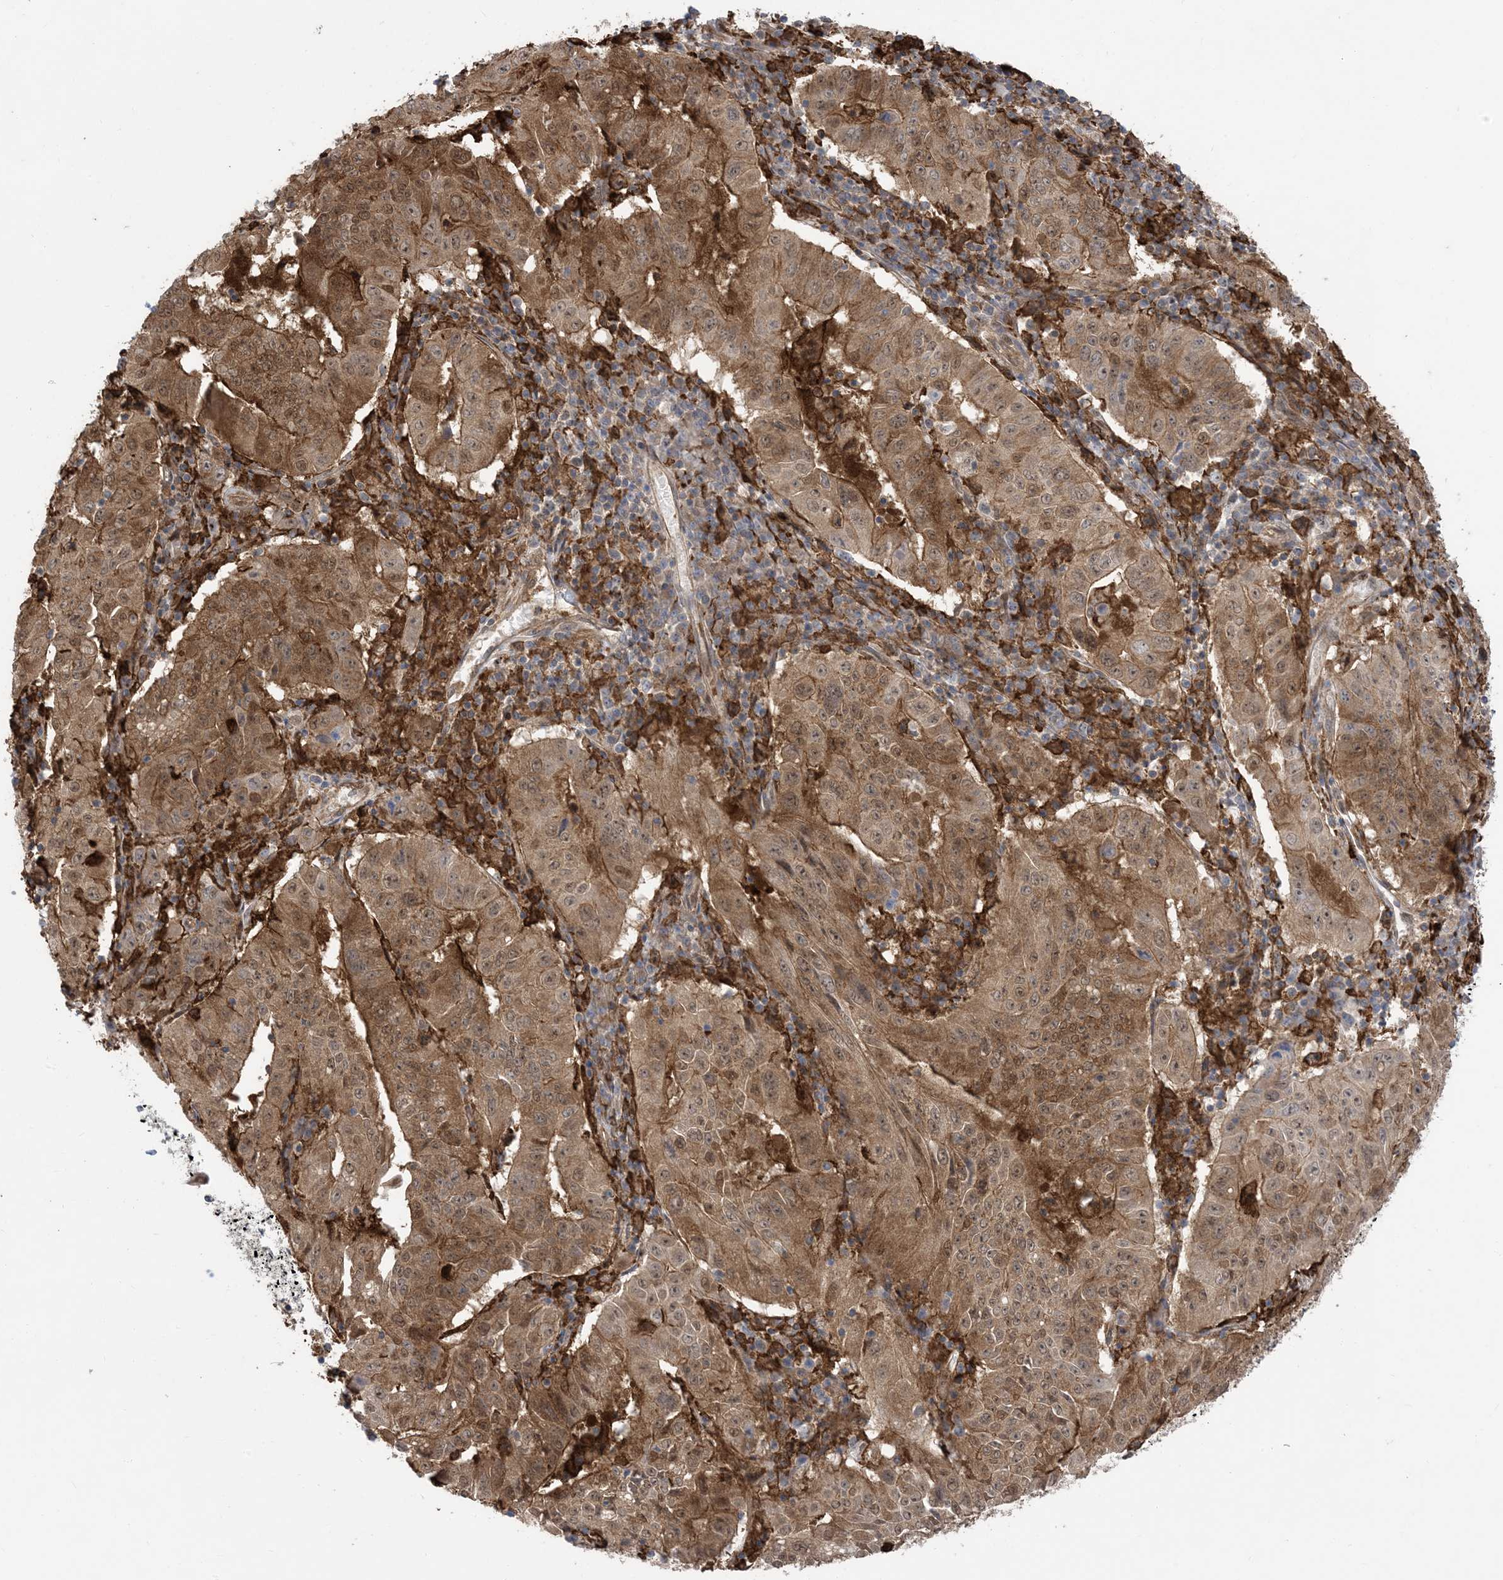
{"staining": {"intensity": "moderate", "quantity": ">75%", "location": "cytoplasmic/membranous"}, "tissue": "pancreatic cancer", "cell_type": "Tumor cells", "image_type": "cancer", "snomed": [{"axis": "morphology", "description": "Adenocarcinoma, NOS"}, {"axis": "topography", "description": "Pancreas"}], "caption": "Immunohistochemistry (IHC) image of neoplastic tissue: human pancreatic cancer (adenocarcinoma) stained using IHC displays medium levels of moderate protein expression localized specifically in the cytoplasmic/membranous of tumor cells, appearing as a cytoplasmic/membranous brown color.", "gene": "HS1BP3", "patient": {"sex": "male", "age": 63}}